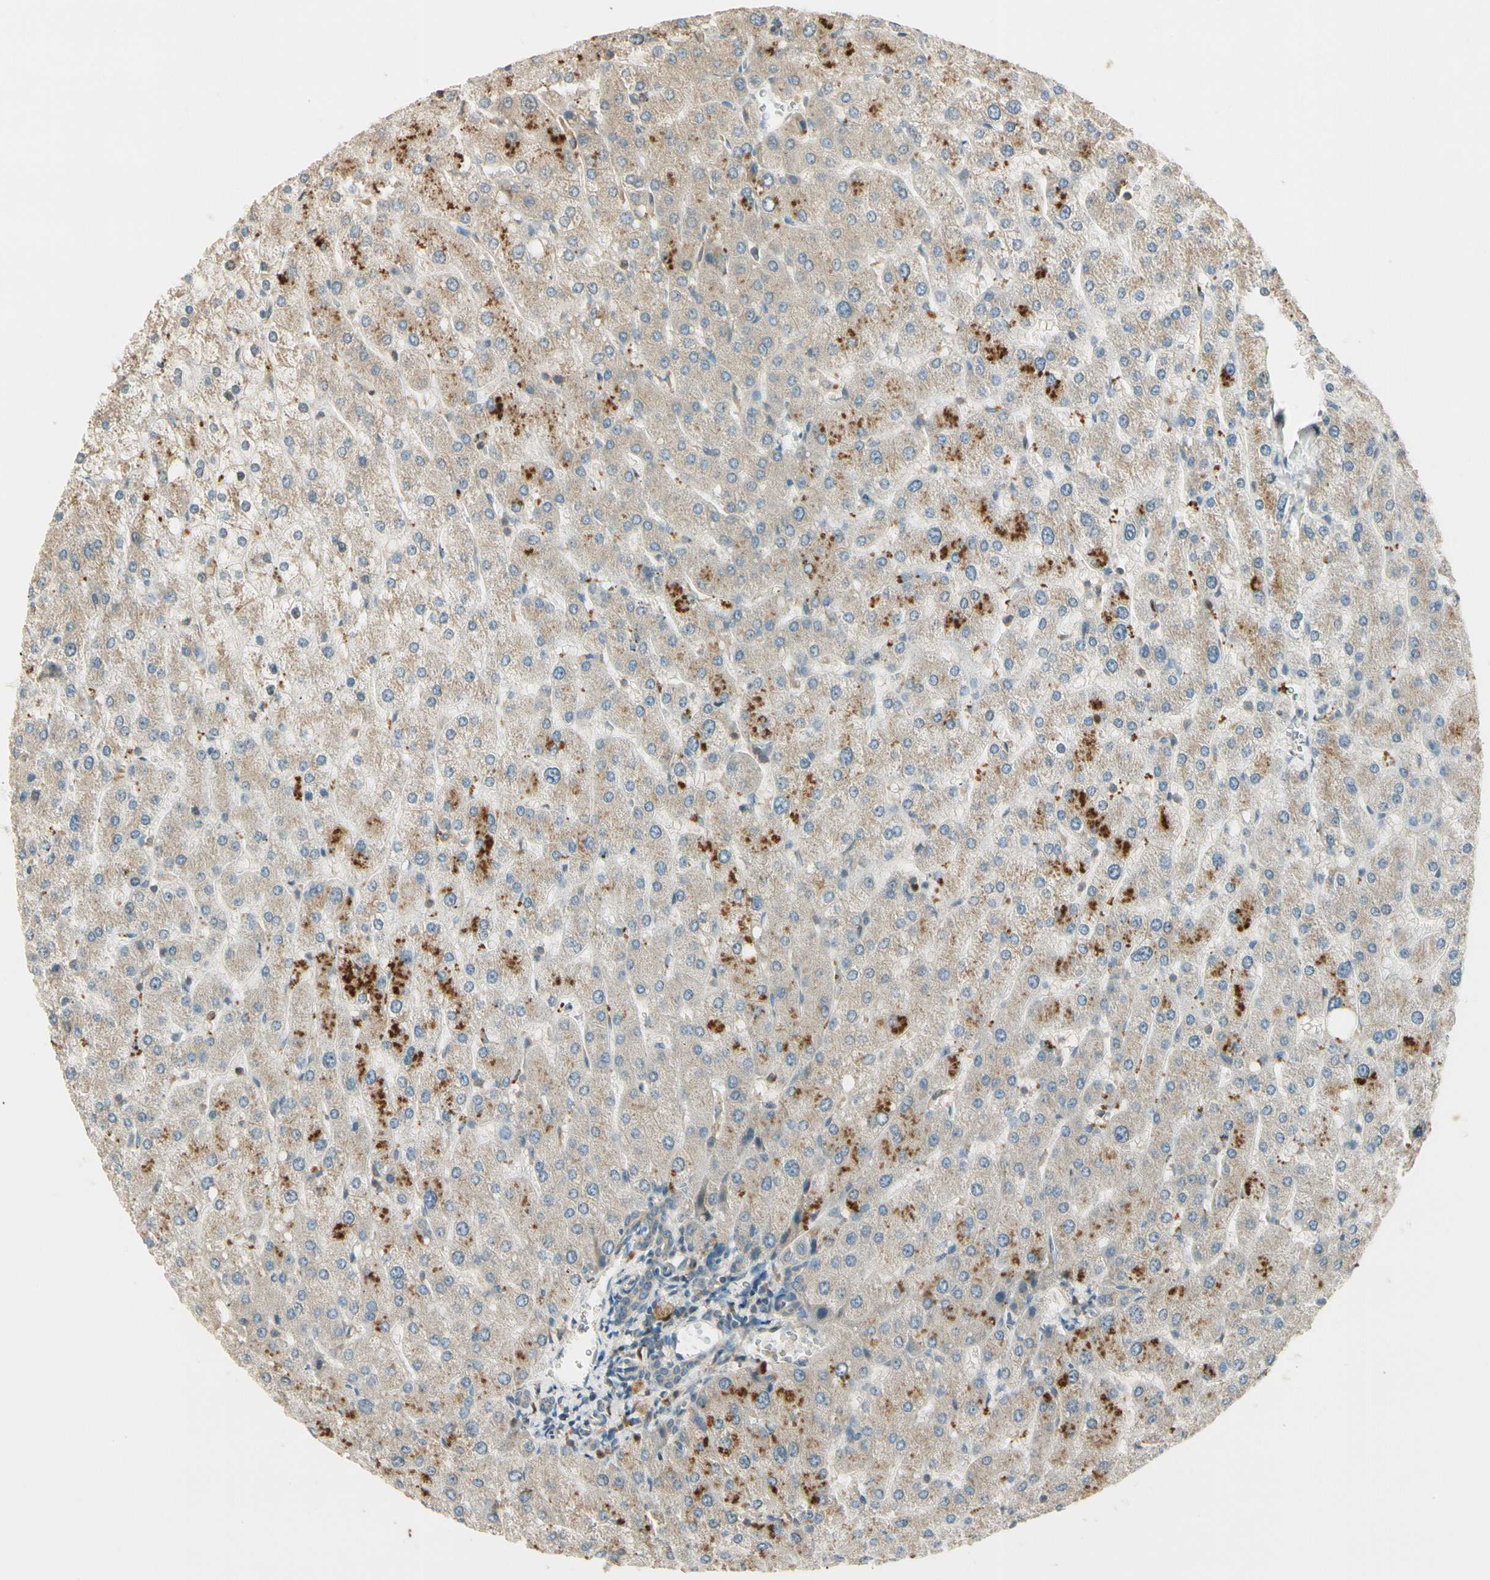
{"staining": {"intensity": "weak", "quantity": "<25%", "location": "cytoplasmic/membranous"}, "tissue": "liver", "cell_type": "Cholangiocytes", "image_type": "normal", "snomed": [{"axis": "morphology", "description": "Normal tissue, NOS"}, {"axis": "topography", "description": "Liver"}], "caption": "Immunohistochemical staining of normal liver displays no significant staining in cholangiocytes.", "gene": "PLXNA1", "patient": {"sex": "male", "age": 55}}